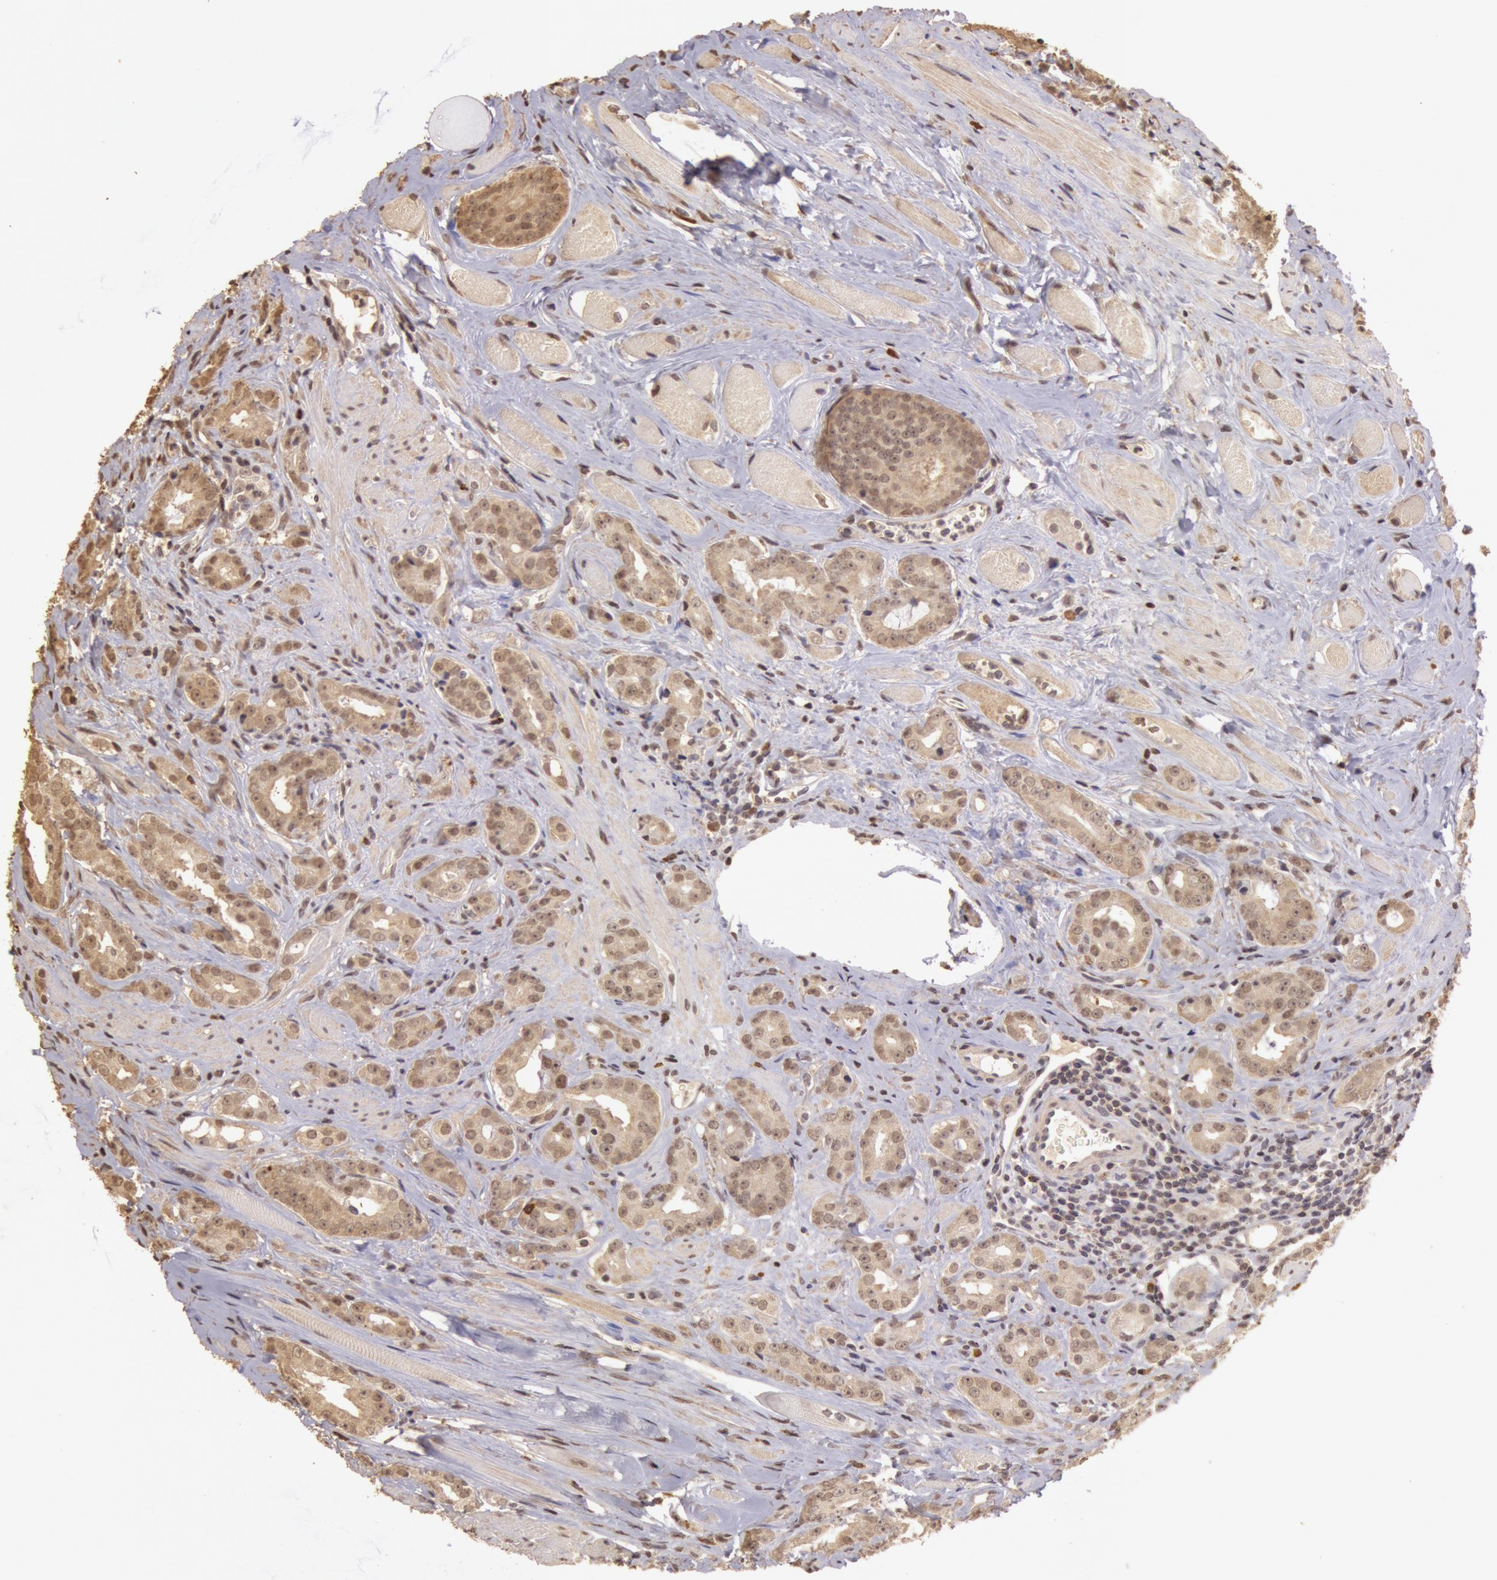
{"staining": {"intensity": "weak", "quantity": ">75%", "location": "cytoplasmic/membranous,nuclear"}, "tissue": "prostate cancer", "cell_type": "Tumor cells", "image_type": "cancer", "snomed": [{"axis": "morphology", "description": "Adenocarcinoma, Medium grade"}, {"axis": "topography", "description": "Prostate"}], "caption": "Immunohistochemical staining of human prostate cancer exhibits low levels of weak cytoplasmic/membranous and nuclear positivity in about >75% of tumor cells.", "gene": "SOD1", "patient": {"sex": "male", "age": 53}}